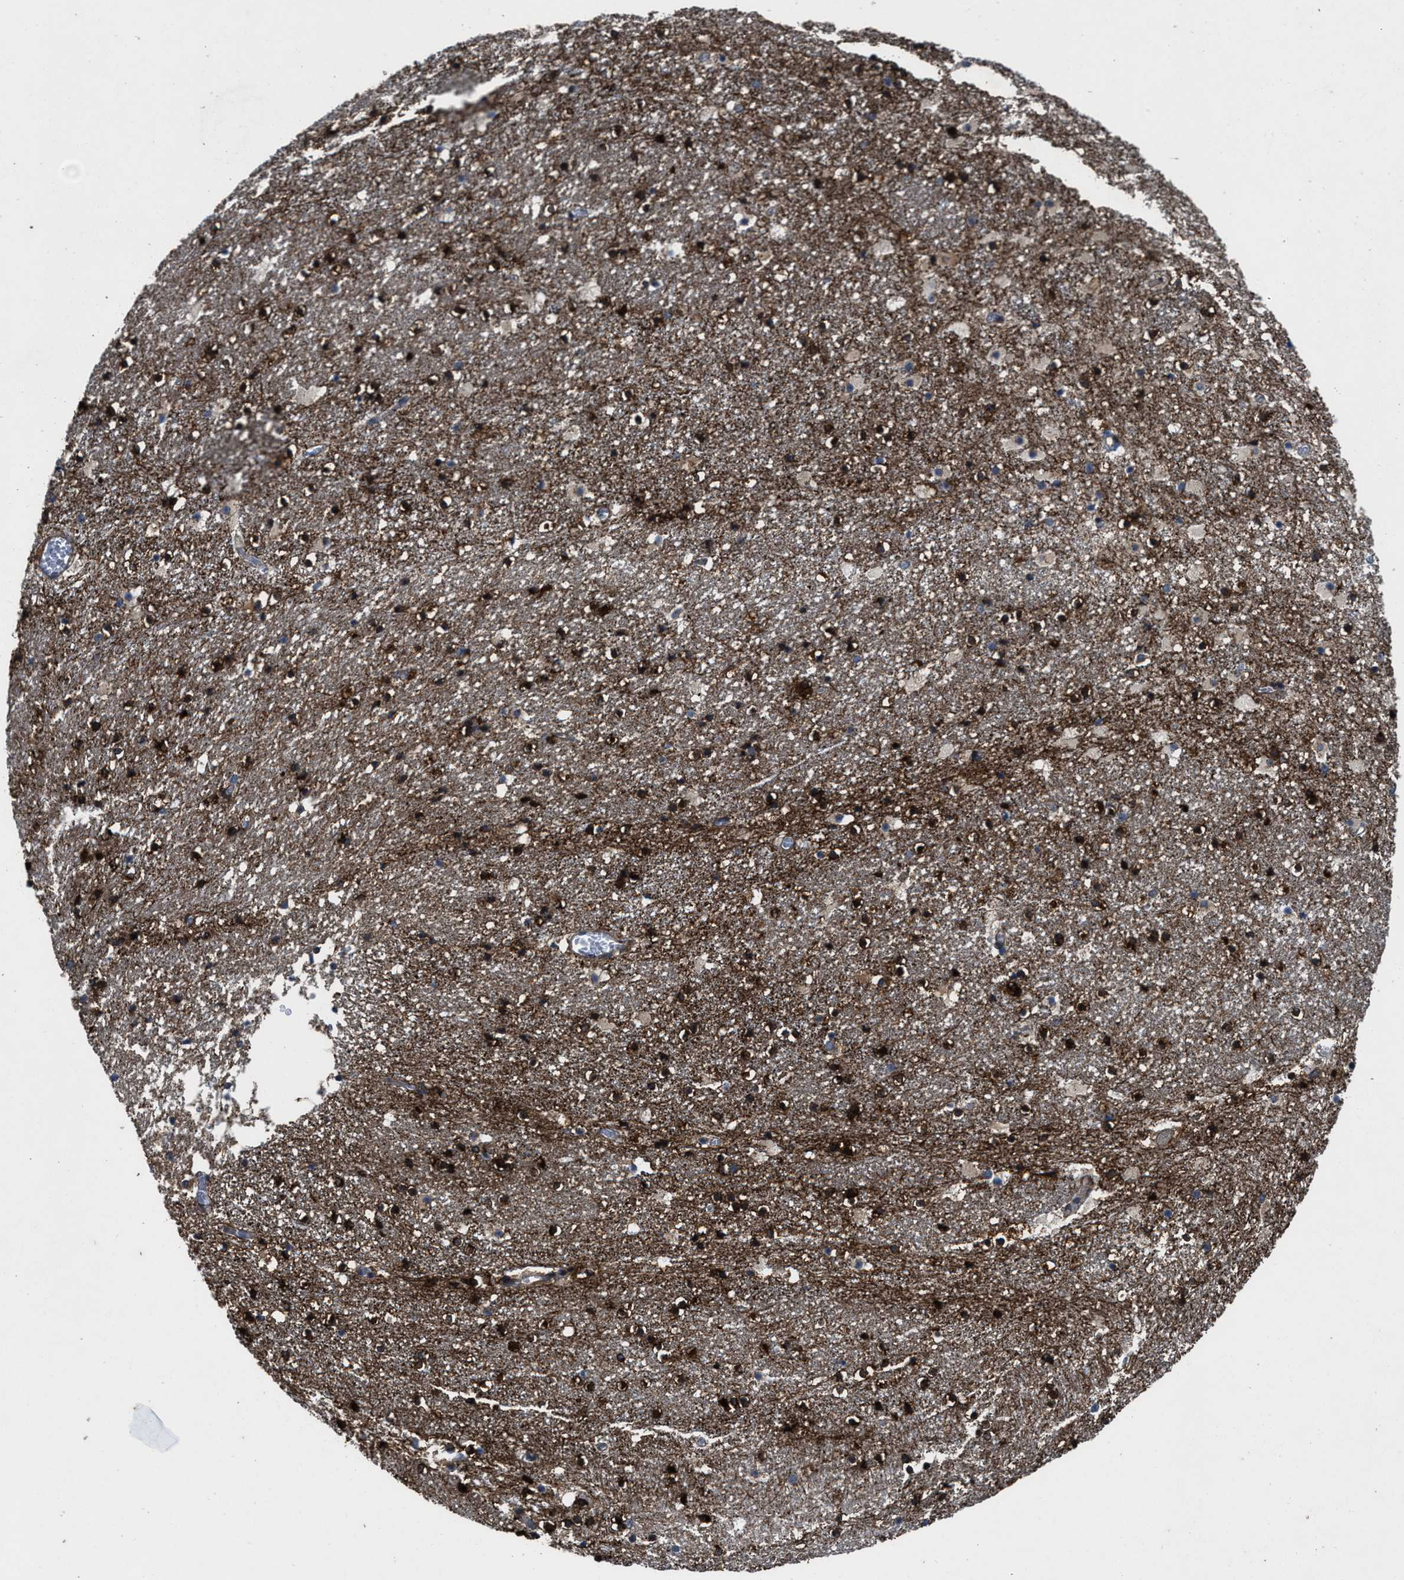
{"staining": {"intensity": "strong", "quantity": ">75%", "location": "cytoplasmic/membranous"}, "tissue": "caudate", "cell_type": "Glial cells", "image_type": "normal", "snomed": [{"axis": "morphology", "description": "Normal tissue, NOS"}, {"axis": "topography", "description": "Lateral ventricle wall"}], "caption": "A micrograph showing strong cytoplasmic/membranous positivity in about >75% of glial cells in benign caudate, as visualized by brown immunohistochemical staining.", "gene": "PDP1", "patient": {"sex": "male", "age": 45}}